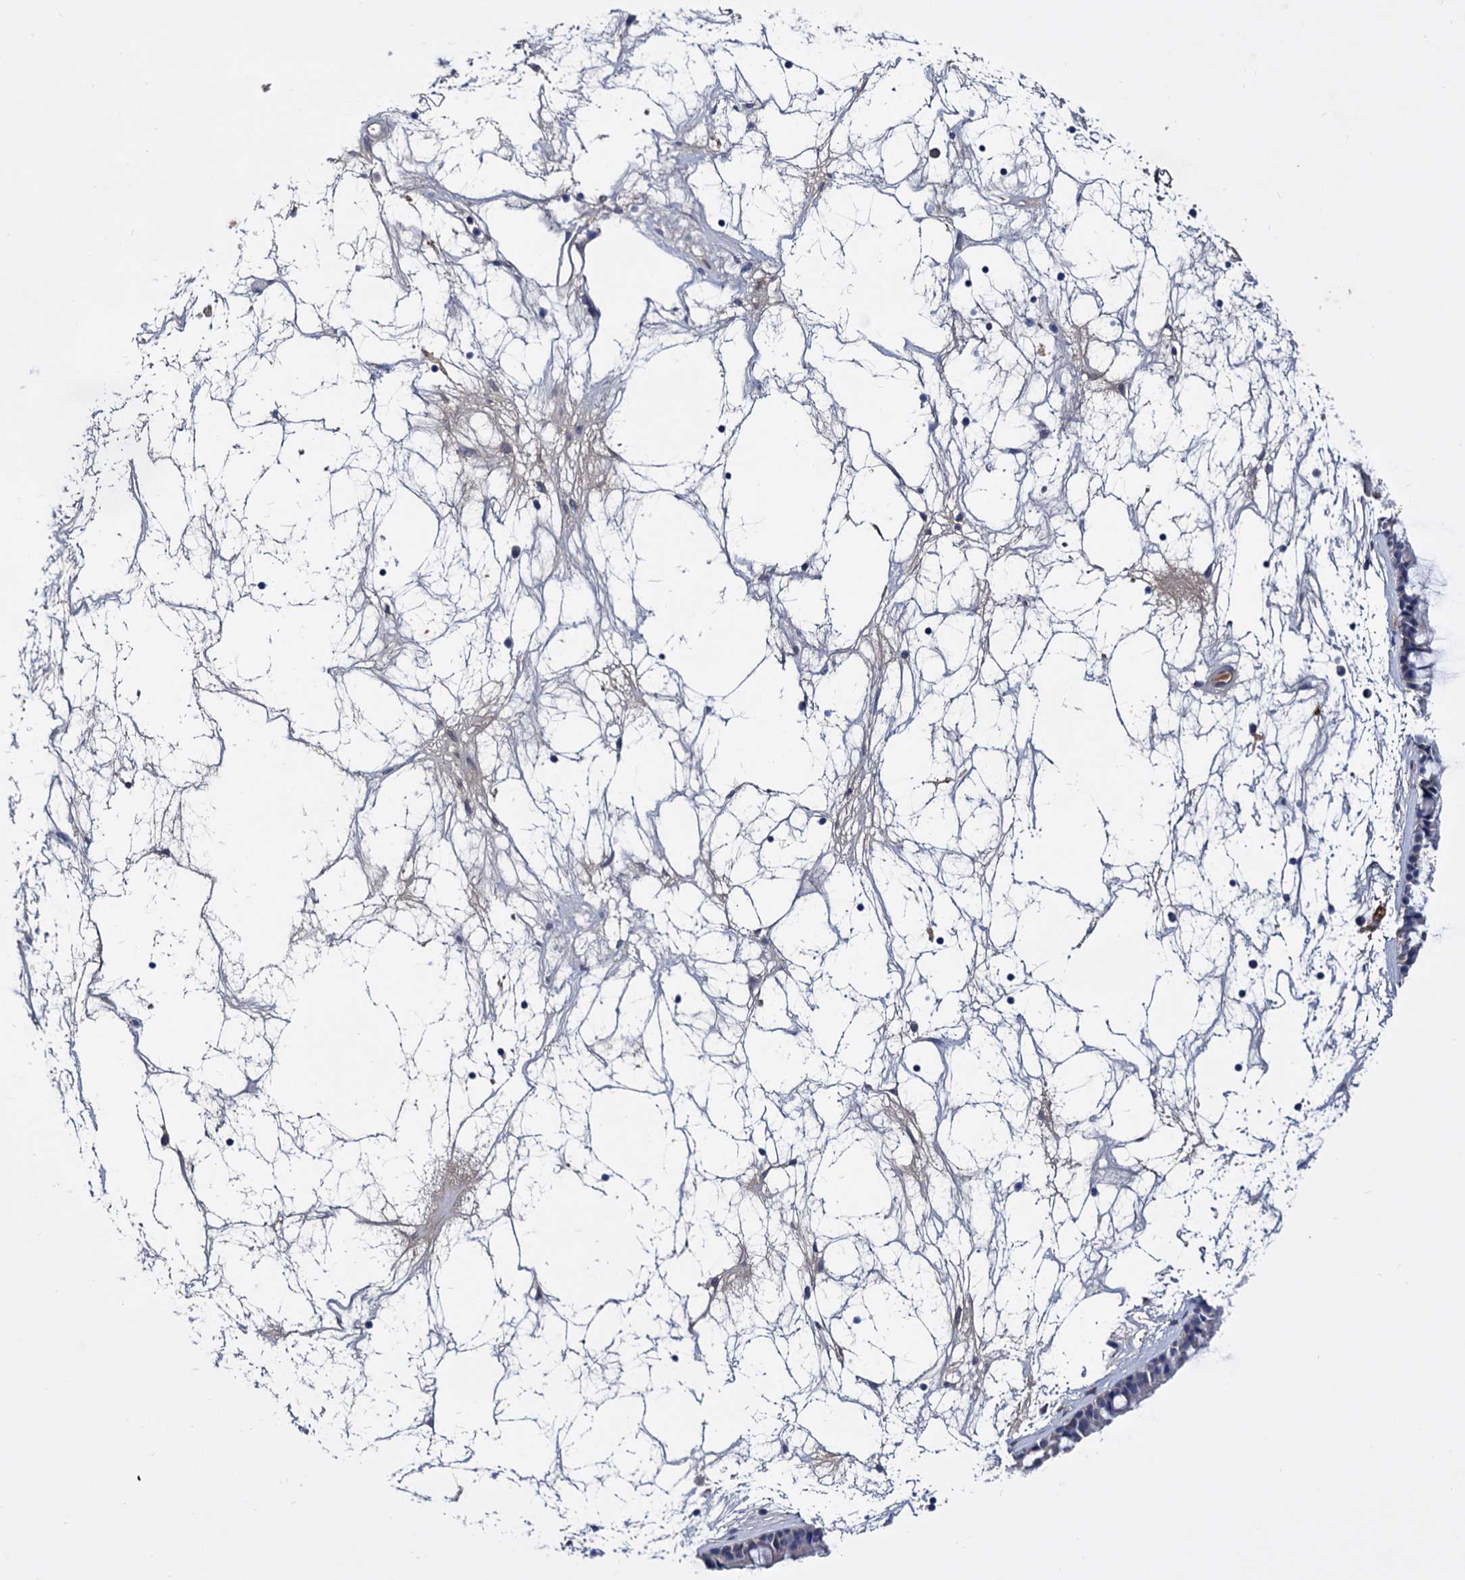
{"staining": {"intensity": "negative", "quantity": "none", "location": "none"}, "tissue": "nasopharynx", "cell_type": "Respiratory epithelial cells", "image_type": "normal", "snomed": [{"axis": "morphology", "description": "Normal tissue, NOS"}, {"axis": "topography", "description": "Nasopharynx"}], "caption": "DAB immunohistochemical staining of unremarkable nasopharynx demonstrates no significant staining in respiratory epithelial cells.", "gene": "NPAS4", "patient": {"sex": "male", "age": 64}}